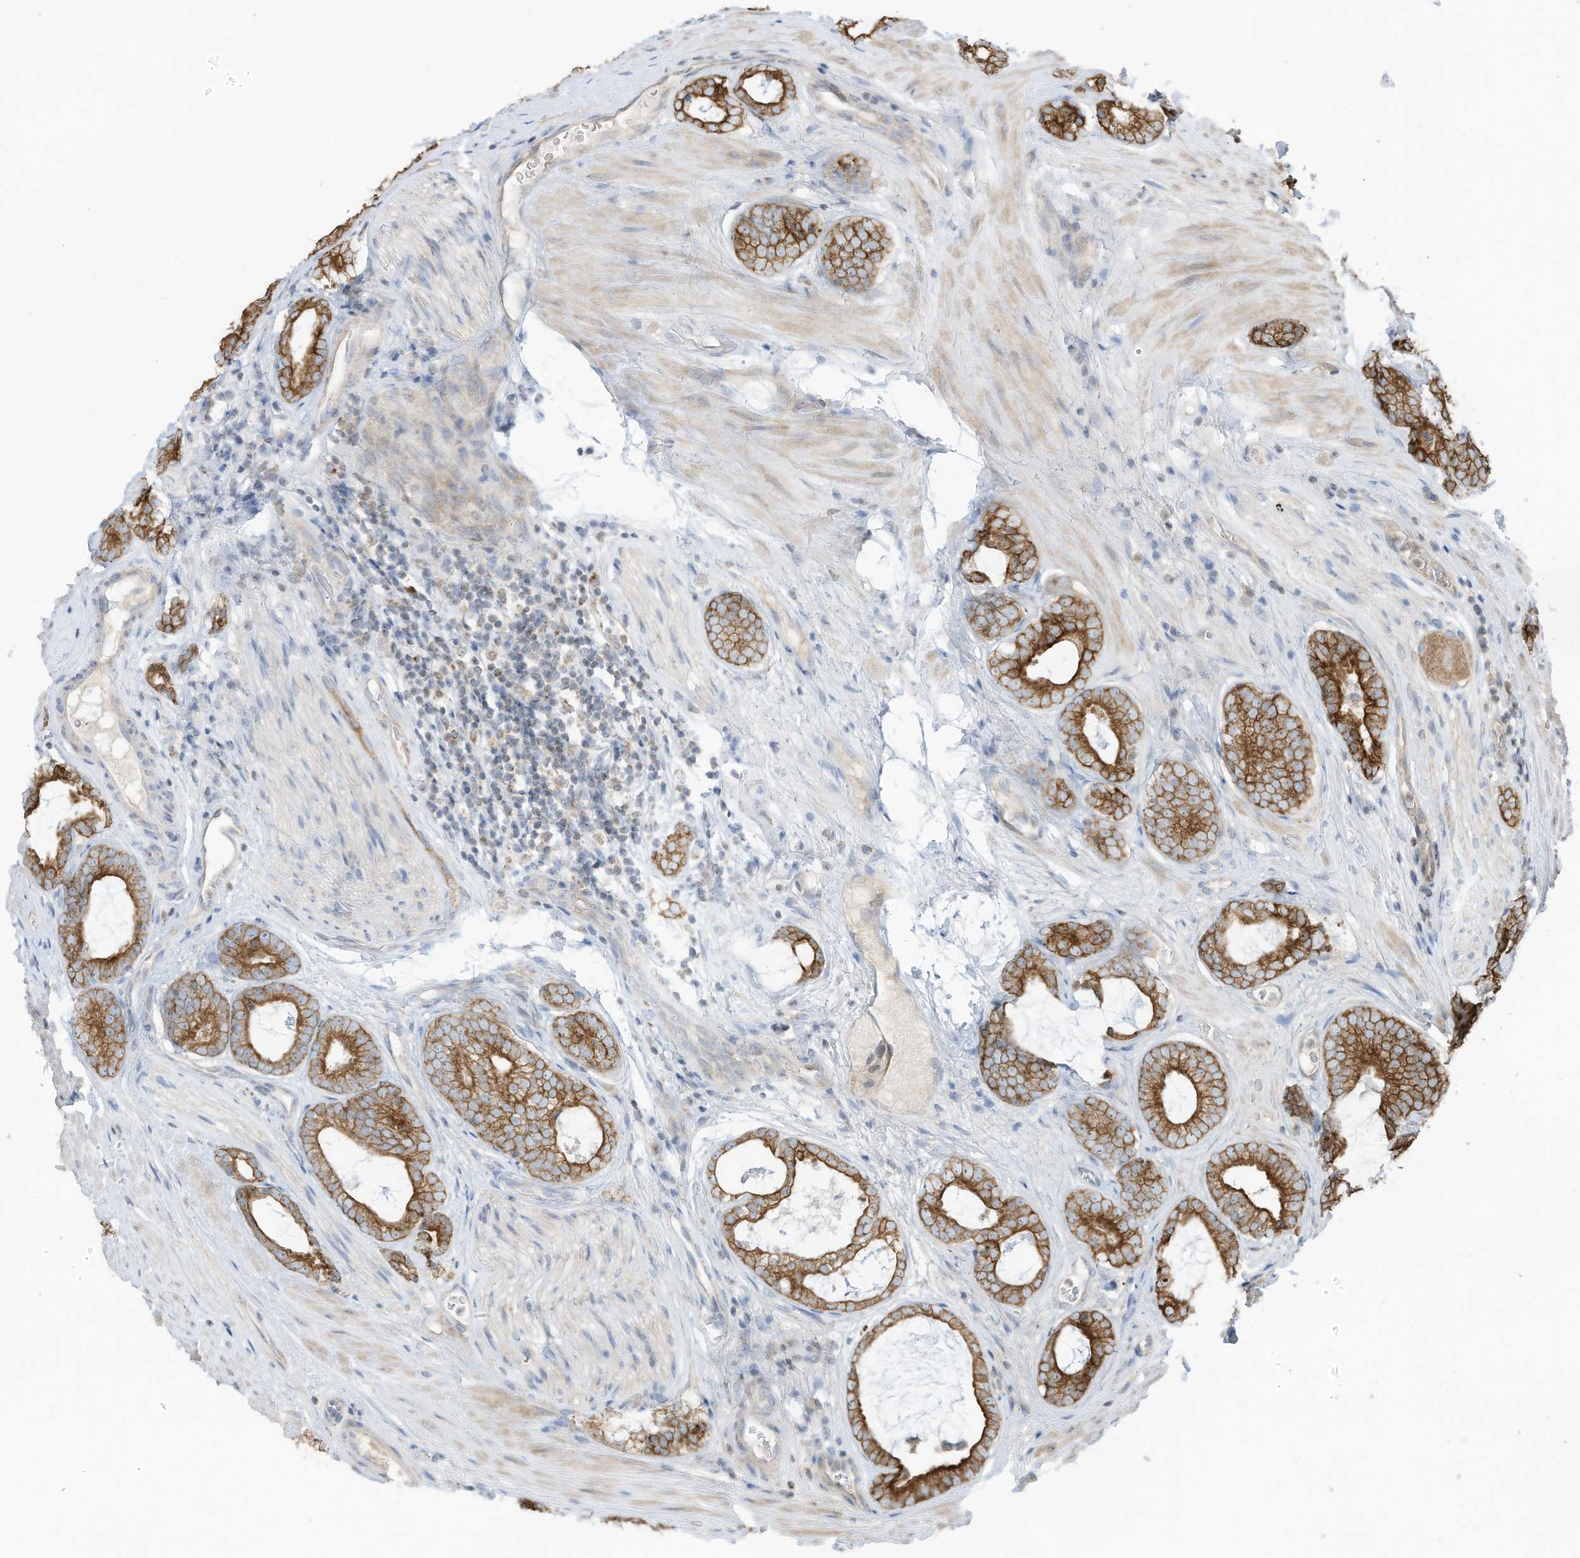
{"staining": {"intensity": "strong", "quantity": ">75%", "location": "cytoplasmic/membranous"}, "tissue": "prostate cancer", "cell_type": "Tumor cells", "image_type": "cancer", "snomed": [{"axis": "morphology", "description": "Adenocarcinoma, High grade"}, {"axis": "topography", "description": "Prostate"}], "caption": "Protein expression analysis of human prostate cancer reveals strong cytoplasmic/membranous staining in approximately >75% of tumor cells. (Brightfield microscopy of DAB IHC at high magnification).", "gene": "CGAS", "patient": {"sex": "male", "age": 63}}